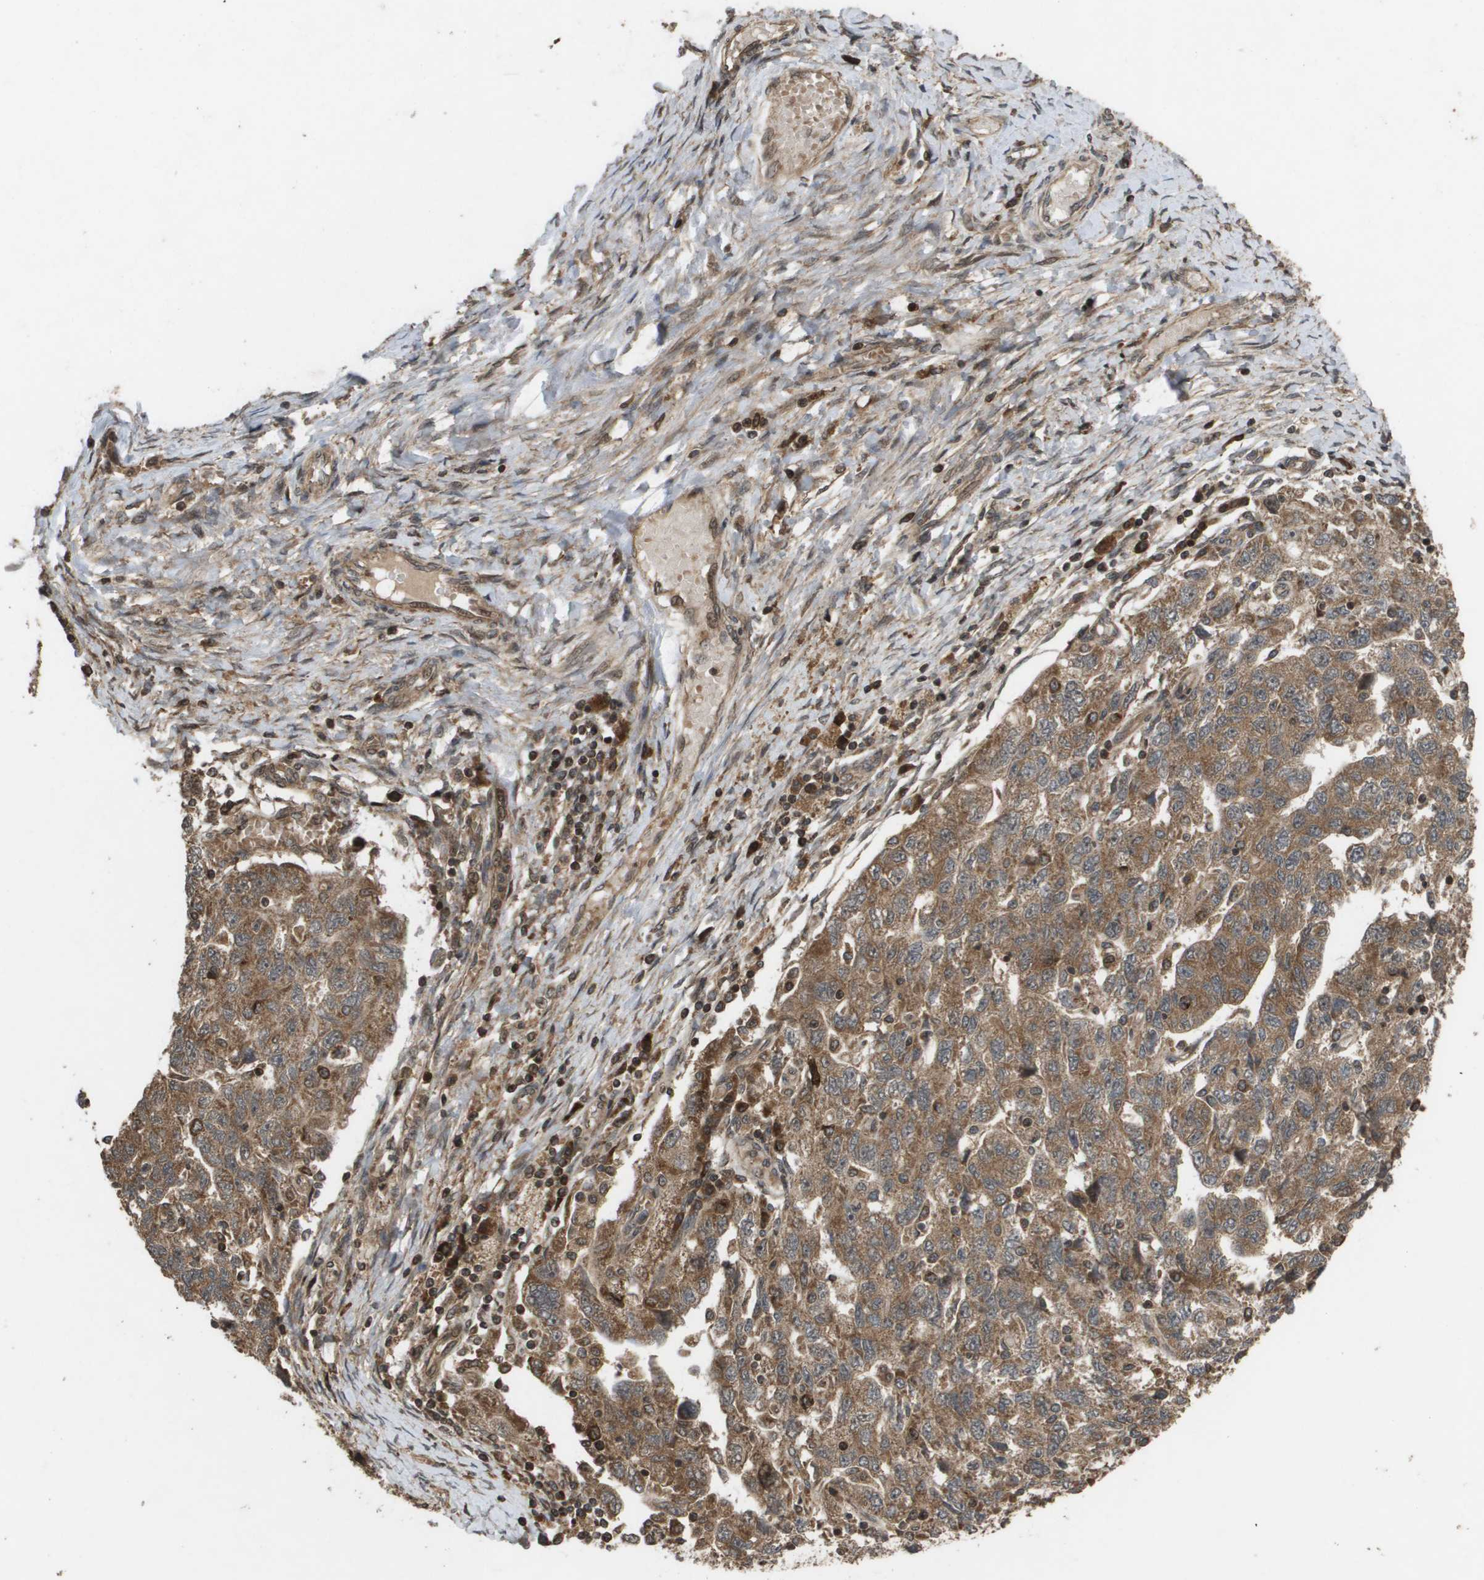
{"staining": {"intensity": "moderate", "quantity": ">75%", "location": "cytoplasmic/membranous"}, "tissue": "ovarian cancer", "cell_type": "Tumor cells", "image_type": "cancer", "snomed": [{"axis": "morphology", "description": "Carcinoma, NOS"}, {"axis": "morphology", "description": "Cystadenocarcinoma, serous, NOS"}, {"axis": "topography", "description": "Ovary"}], "caption": "Moderate cytoplasmic/membranous protein positivity is seen in approximately >75% of tumor cells in ovarian cancer. Immunohistochemistry stains the protein of interest in brown and the nuclei are stained blue.", "gene": "KIF11", "patient": {"sex": "female", "age": 69}}